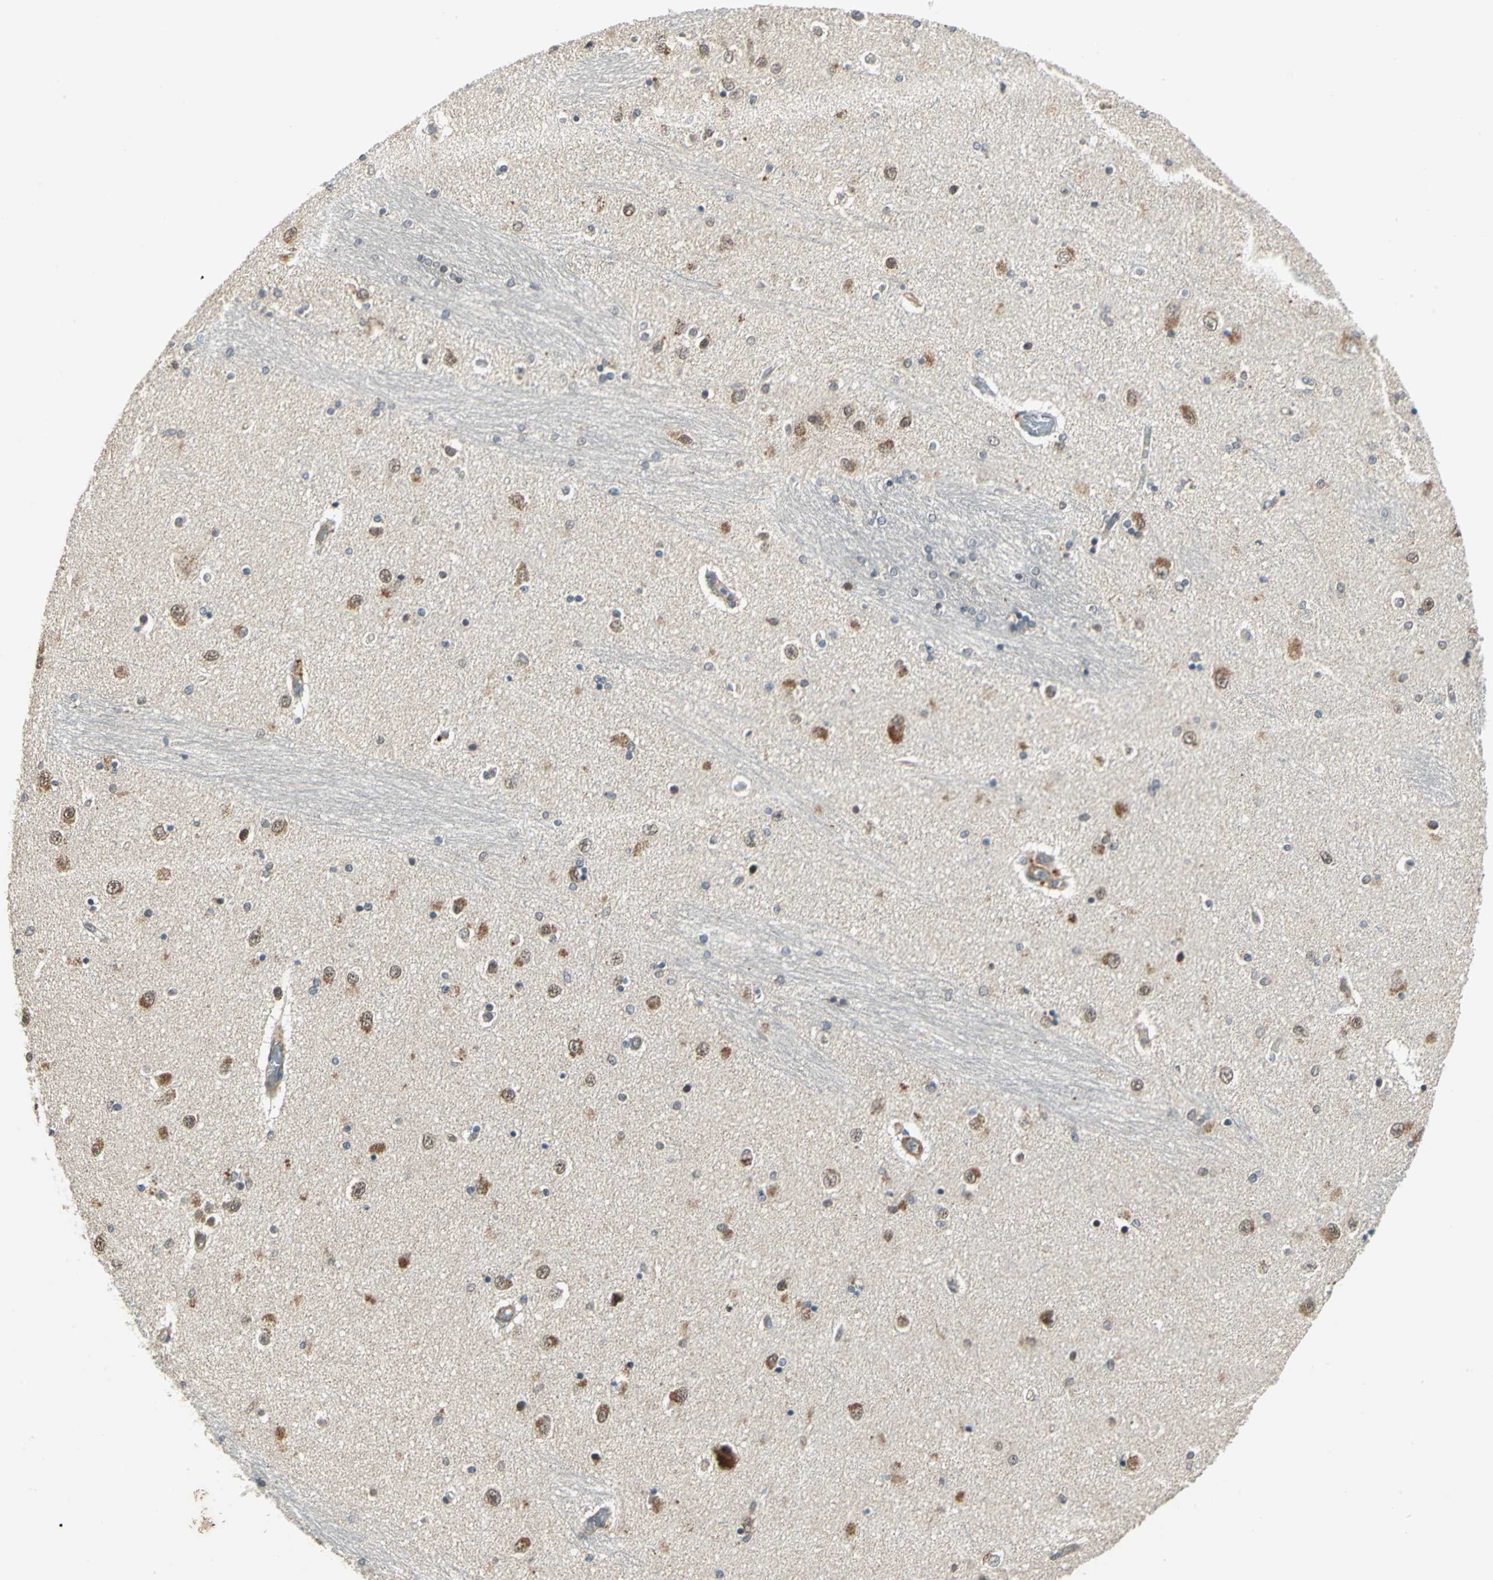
{"staining": {"intensity": "moderate", "quantity": "25%-75%", "location": "cytoplasmic/membranous,nuclear"}, "tissue": "hippocampus", "cell_type": "Glial cells", "image_type": "normal", "snomed": [{"axis": "morphology", "description": "Normal tissue, NOS"}, {"axis": "topography", "description": "Hippocampus"}], "caption": "A medium amount of moderate cytoplasmic/membranous,nuclear positivity is present in about 25%-75% of glial cells in benign hippocampus.", "gene": "PLAGL2", "patient": {"sex": "female", "age": 54}}